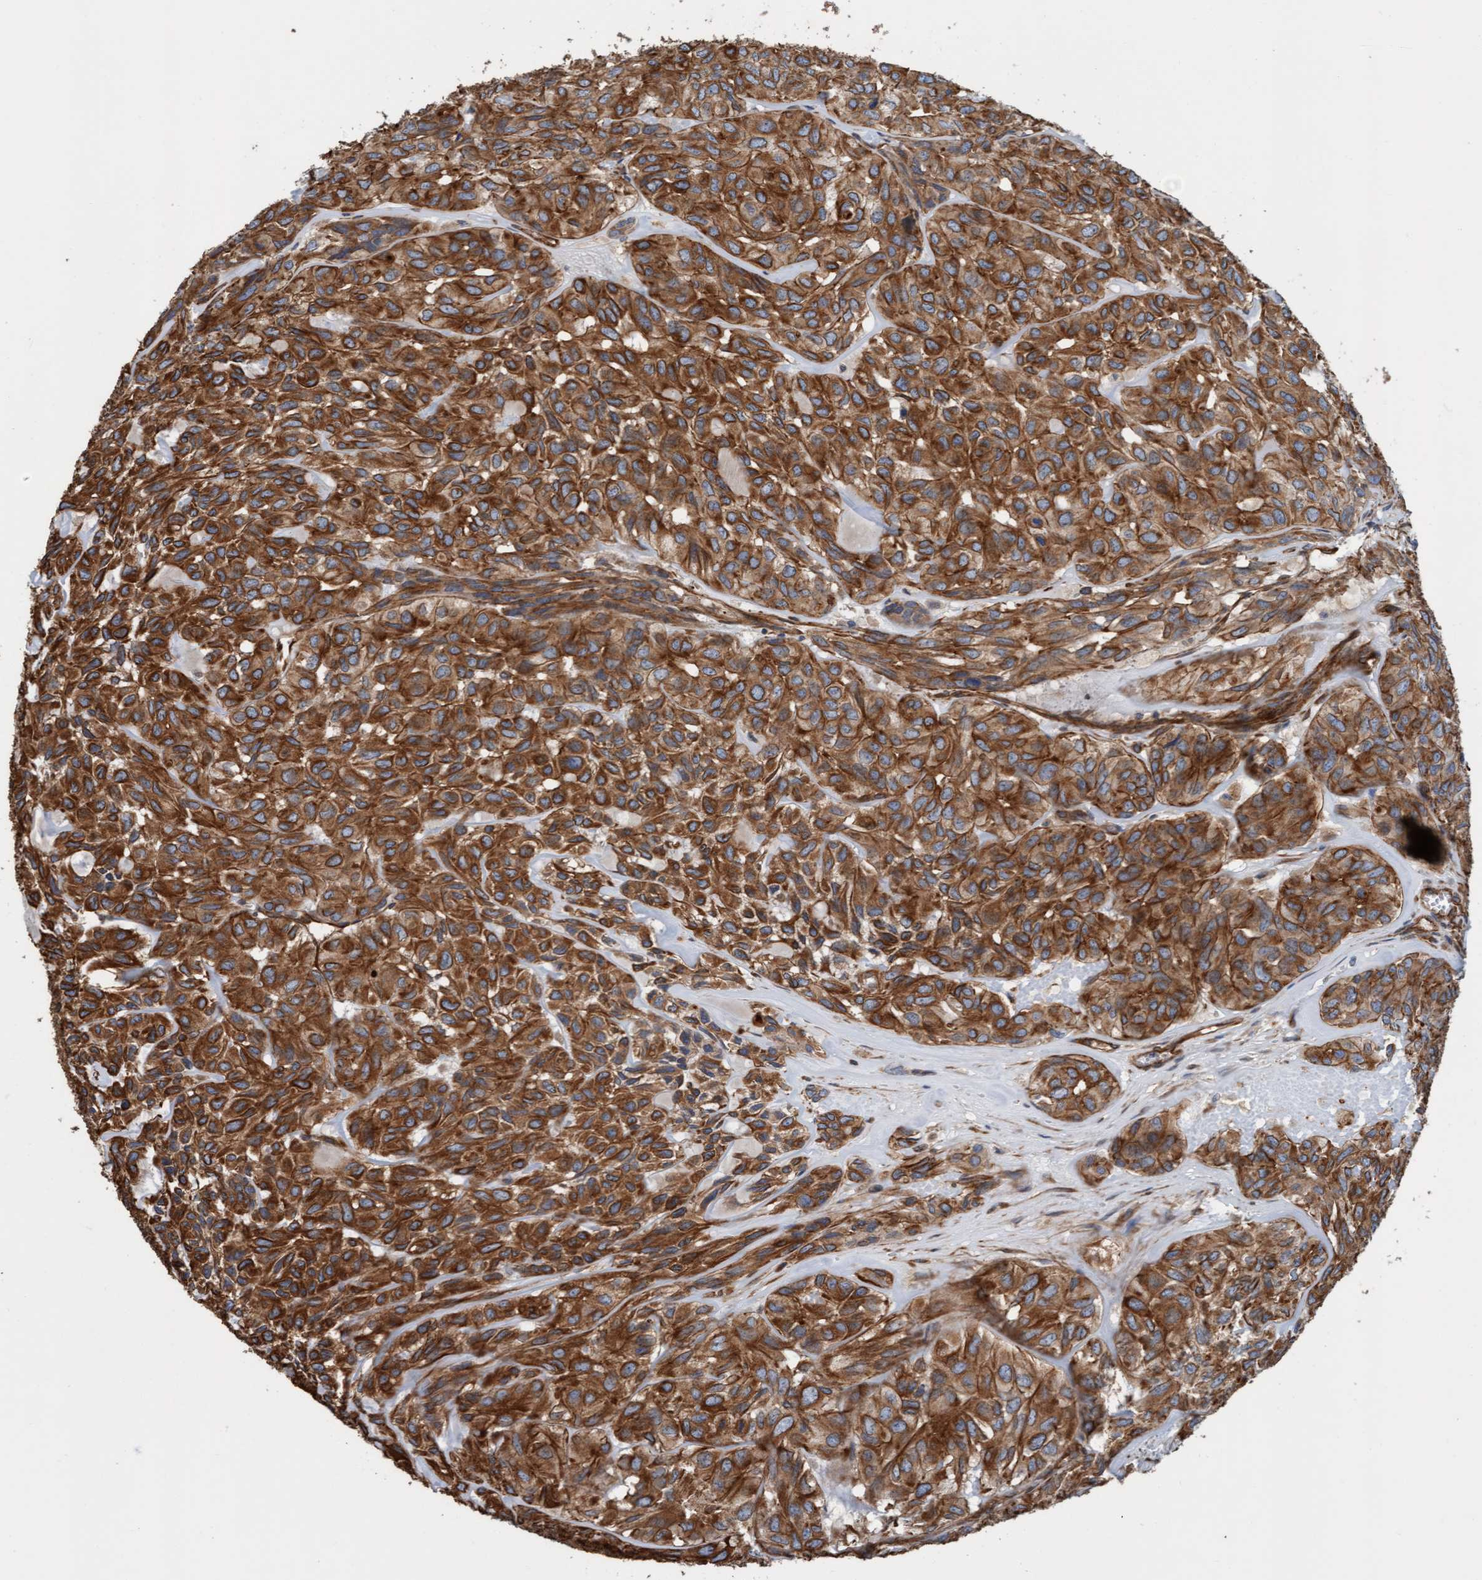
{"staining": {"intensity": "strong", "quantity": ">75%", "location": "cytoplasmic/membranous"}, "tissue": "head and neck cancer", "cell_type": "Tumor cells", "image_type": "cancer", "snomed": [{"axis": "morphology", "description": "Adenocarcinoma, NOS"}, {"axis": "topography", "description": "Salivary gland, NOS"}, {"axis": "topography", "description": "Head-Neck"}], "caption": "IHC micrograph of head and neck cancer (adenocarcinoma) stained for a protein (brown), which exhibits high levels of strong cytoplasmic/membranous positivity in about >75% of tumor cells.", "gene": "STXBP4", "patient": {"sex": "female", "age": 76}}